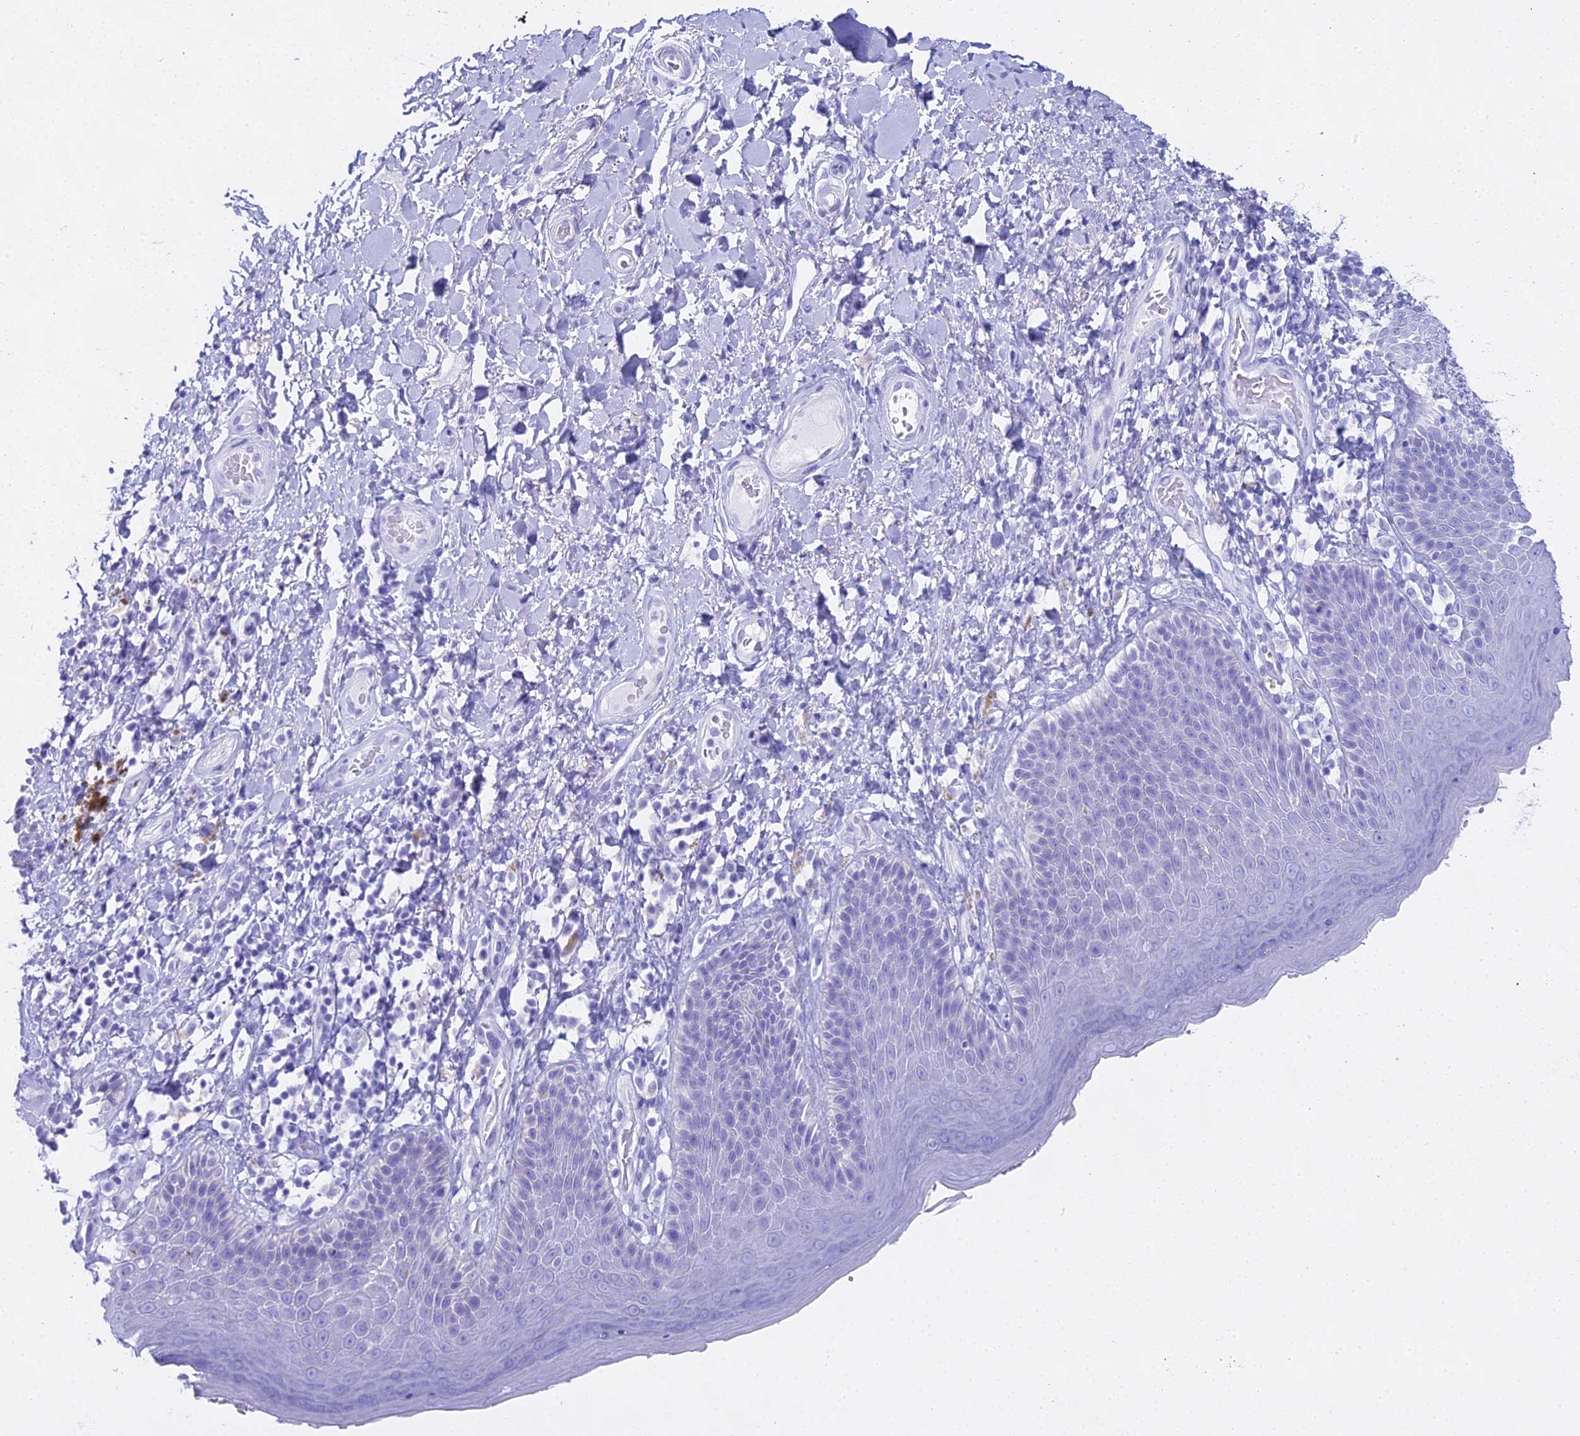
{"staining": {"intensity": "negative", "quantity": "none", "location": "none"}, "tissue": "skin", "cell_type": "Epidermal cells", "image_type": "normal", "snomed": [{"axis": "morphology", "description": "Normal tissue, NOS"}, {"axis": "topography", "description": "Anal"}], "caption": "Immunohistochemistry (IHC) photomicrograph of normal human skin stained for a protein (brown), which demonstrates no expression in epidermal cells.", "gene": "CGB1", "patient": {"sex": "female", "age": 89}}